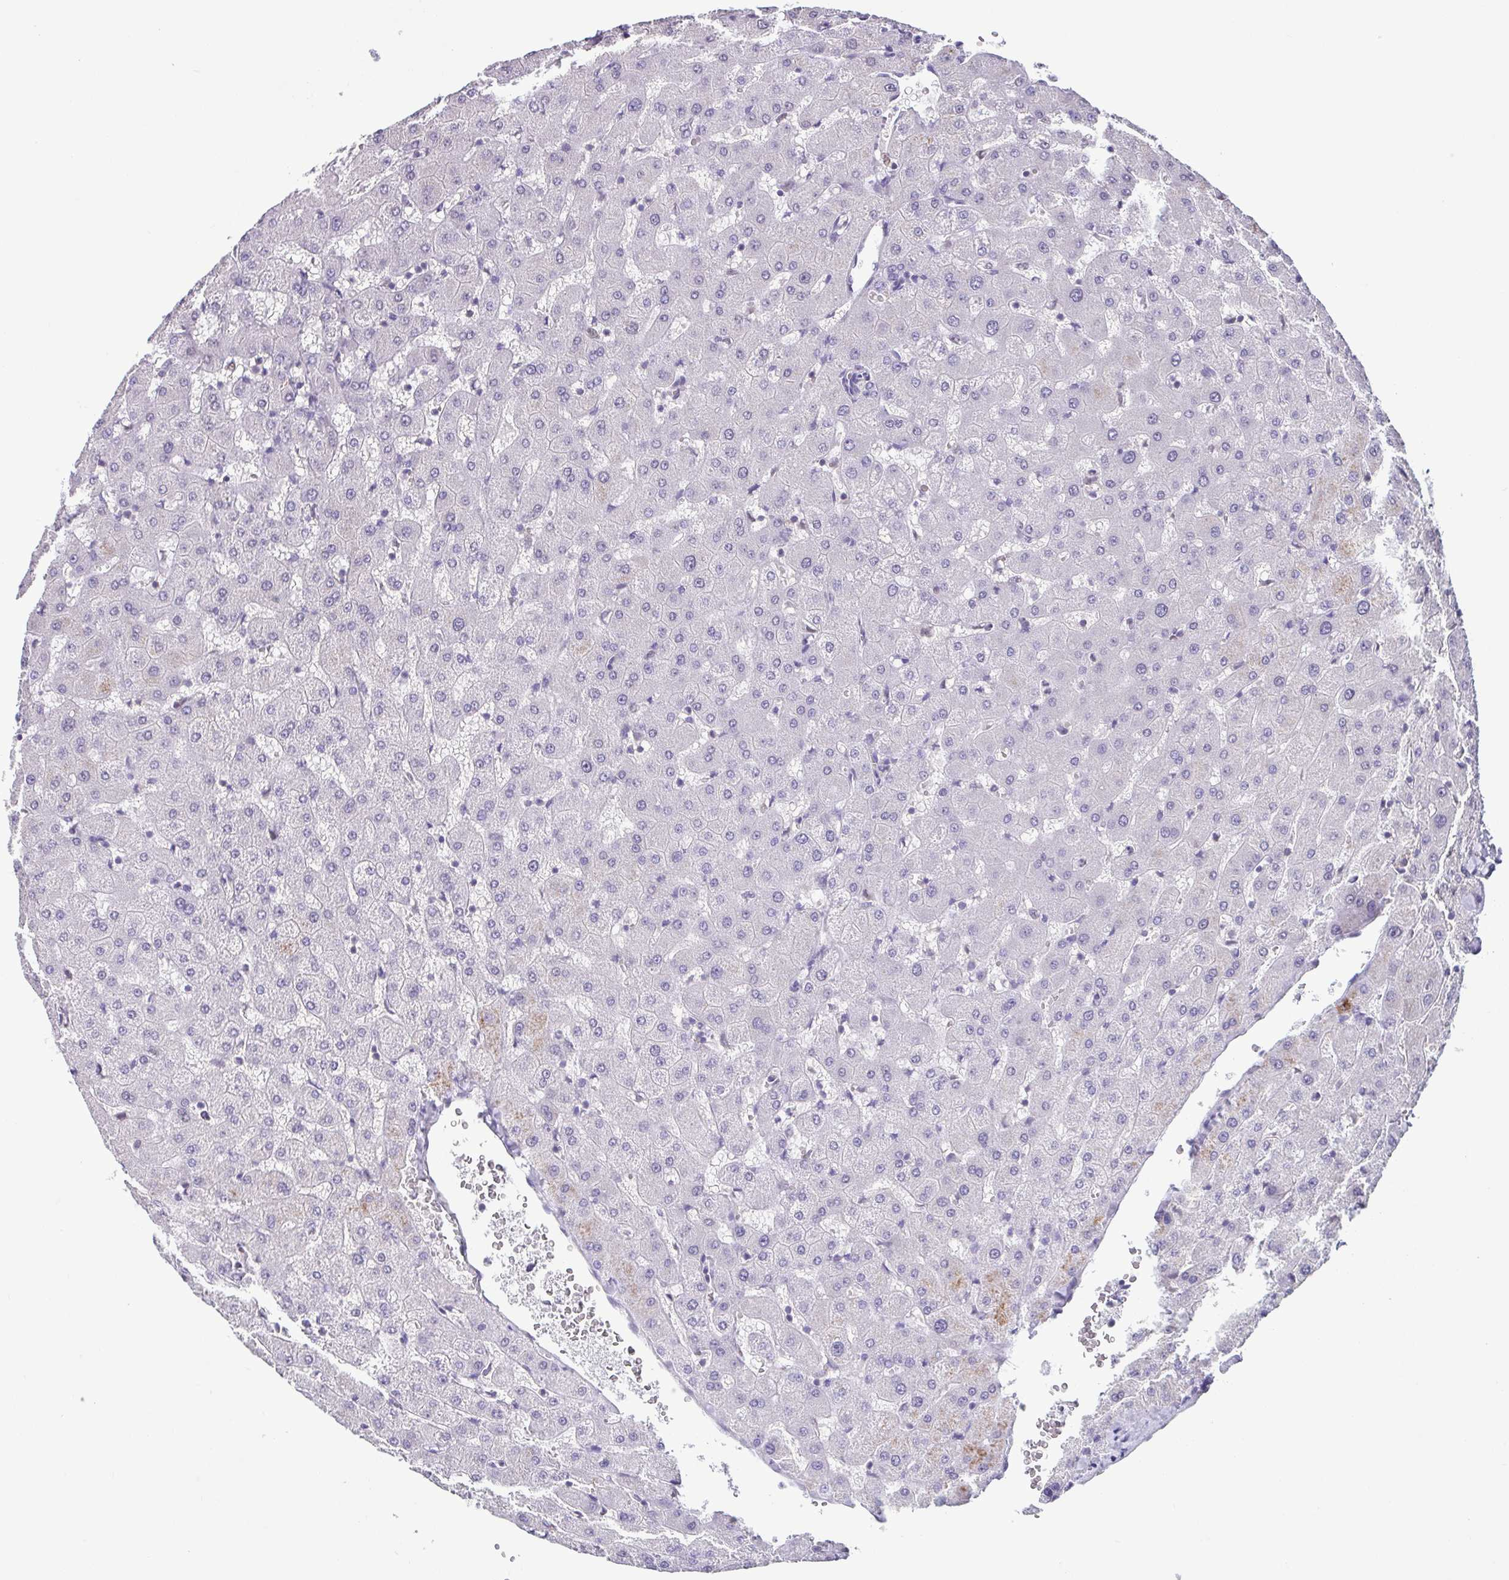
{"staining": {"intensity": "negative", "quantity": "none", "location": "none"}, "tissue": "liver", "cell_type": "Cholangiocytes", "image_type": "normal", "snomed": [{"axis": "morphology", "description": "Normal tissue, NOS"}, {"axis": "topography", "description": "Liver"}], "caption": "Immunohistochemistry (IHC) histopathology image of benign liver stained for a protein (brown), which exhibits no expression in cholangiocytes.", "gene": "ACTRT3", "patient": {"sex": "female", "age": 63}}